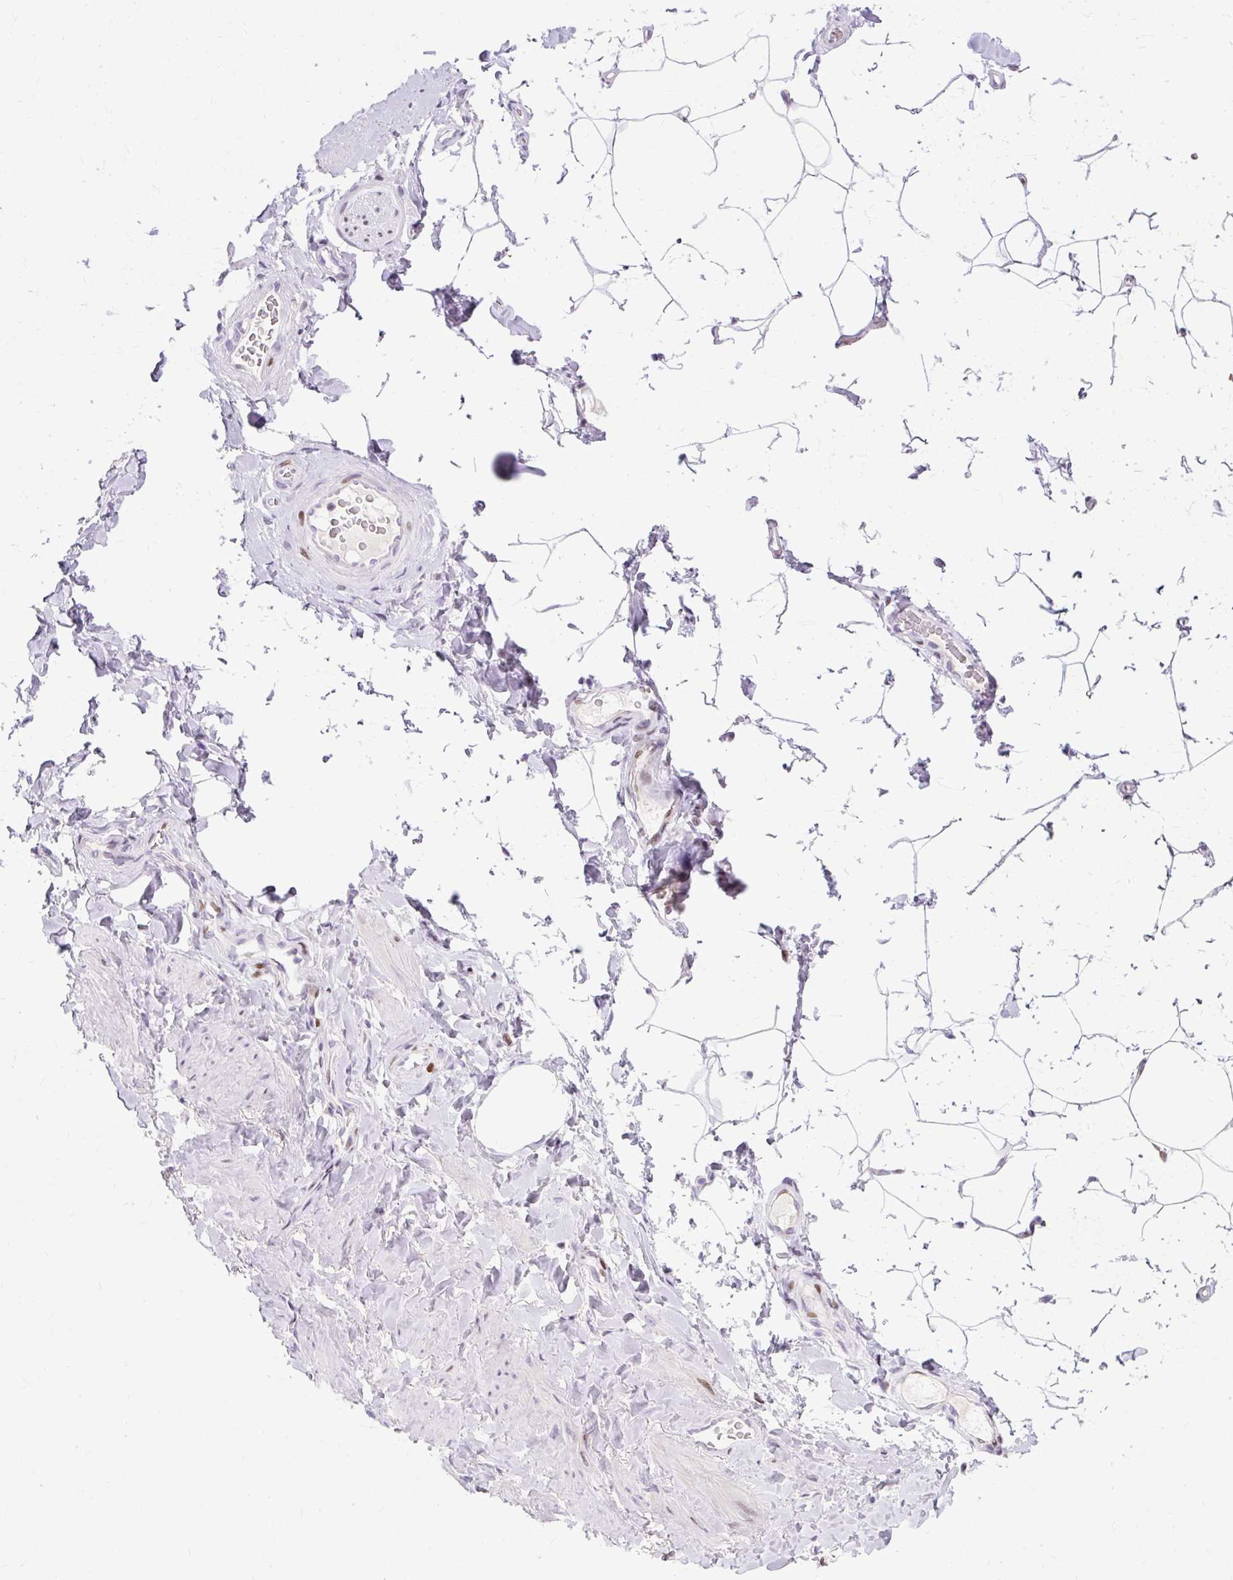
{"staining": {"intensity": "negative", "quantity": "none", "location": "none"}, "tissue": "adipose tissue", "cell_type": "Adipocytes", "image_type": "normal", "snomed": [{"axis": "morphology", "description": "Normal tissue, NOS"}, {"axis": "topography", "description": "Vascular tissue"}, {"axis": "topography", "description": "Peripheral nerve tissue"}], "caption": "Protein analysis of benign adipose tissue displays no significant positivity in adipocytes.", "gene": "TMEM177", "patient": {"sex": "male", "age": 41}}